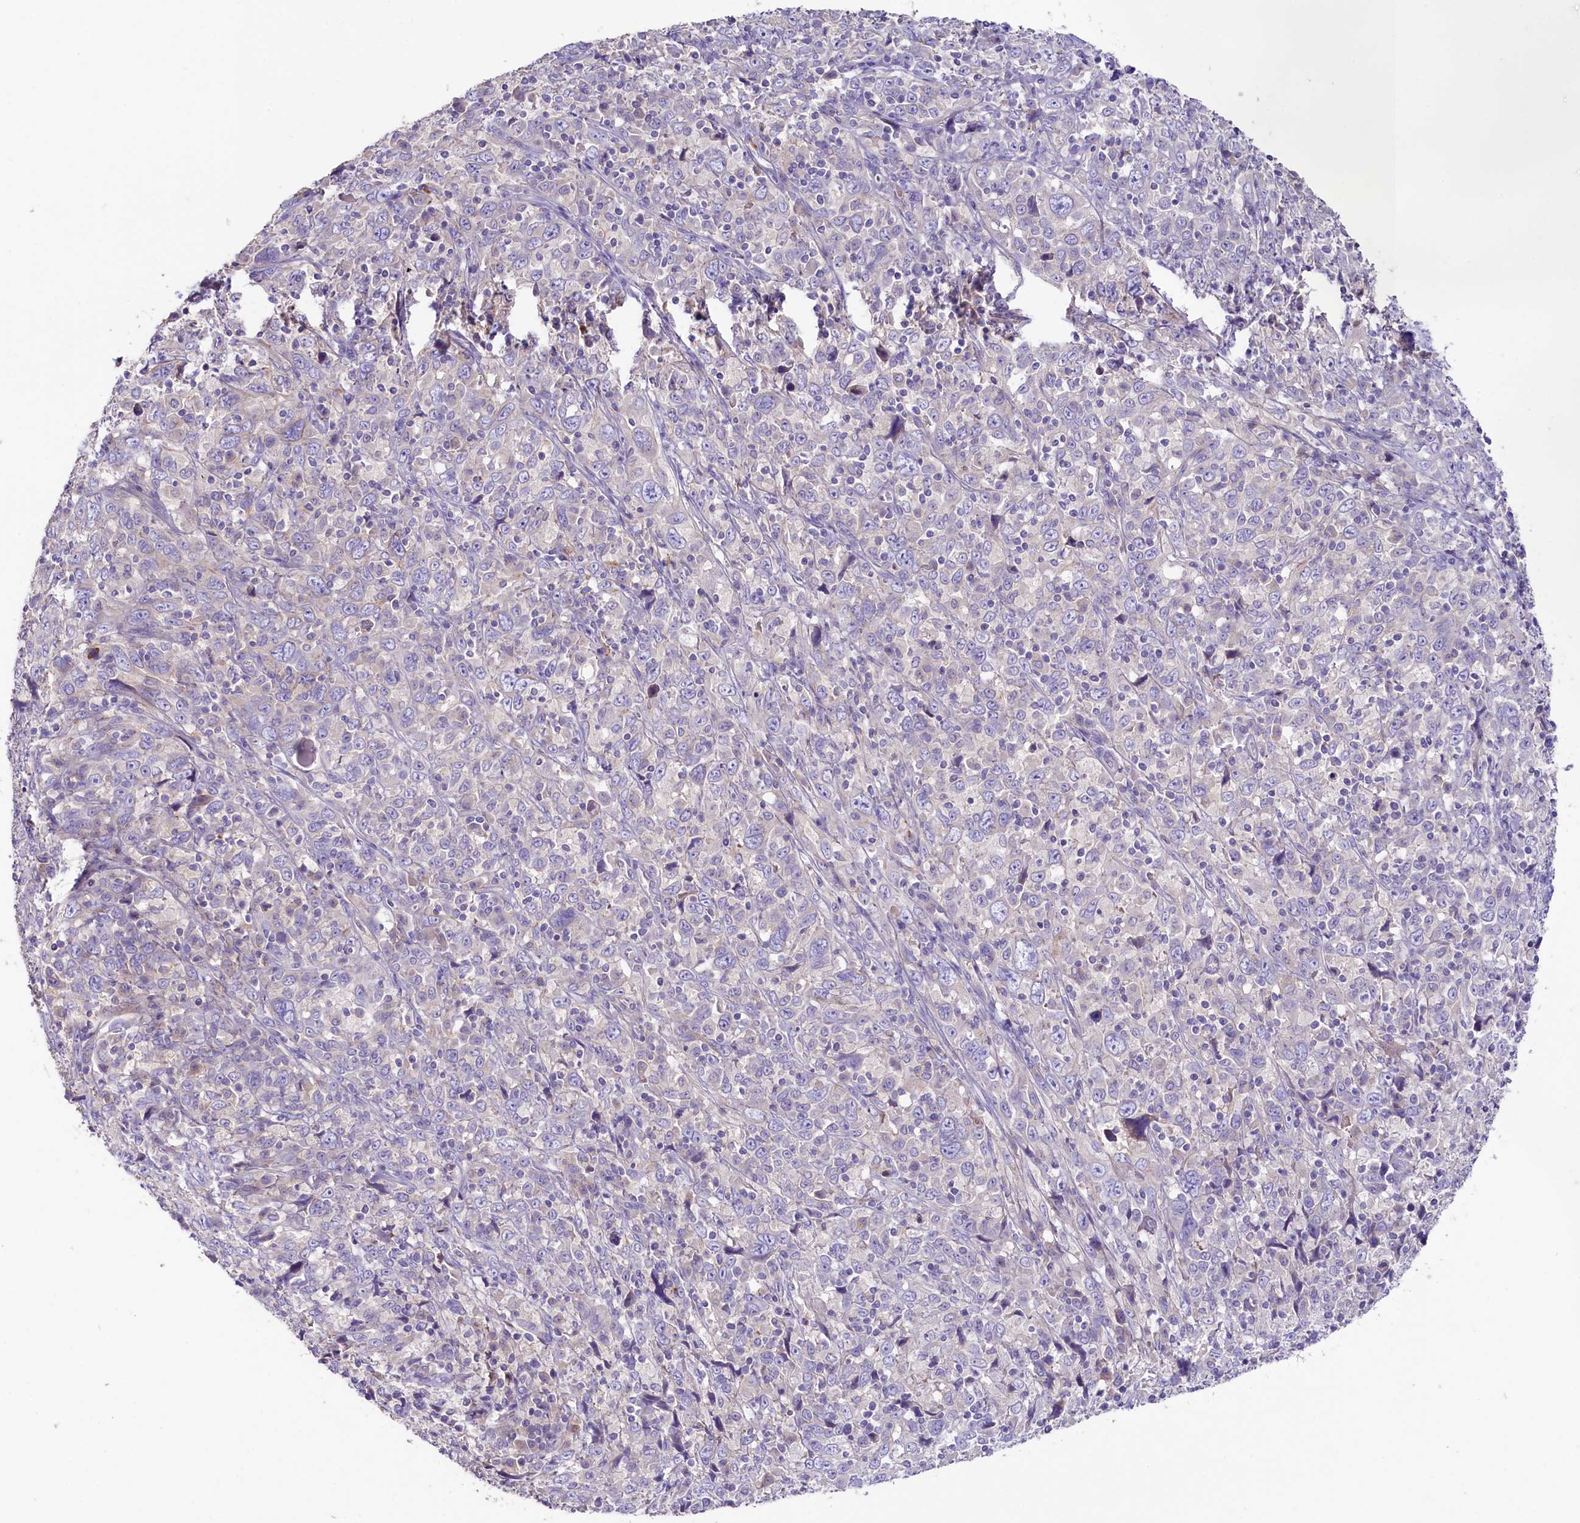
{"staining": {"intensity": "negative", "quantity": "none", "location": "none"}, "tissue": "cervical cancer", "cell_type": "Tumor cells", "image_type": "cancer", "snomed": [{"axis": "morphology", "description": "Squamous cell carcinoma, NOS"}, {"axis": "topography", "description": "Cervix"}], "caption": "Tumor cells show no significant protein staining in cervical squamous cell carcinoma.", "gene": "CD99L2", "patient": {"sex": "female", "age": 46}}